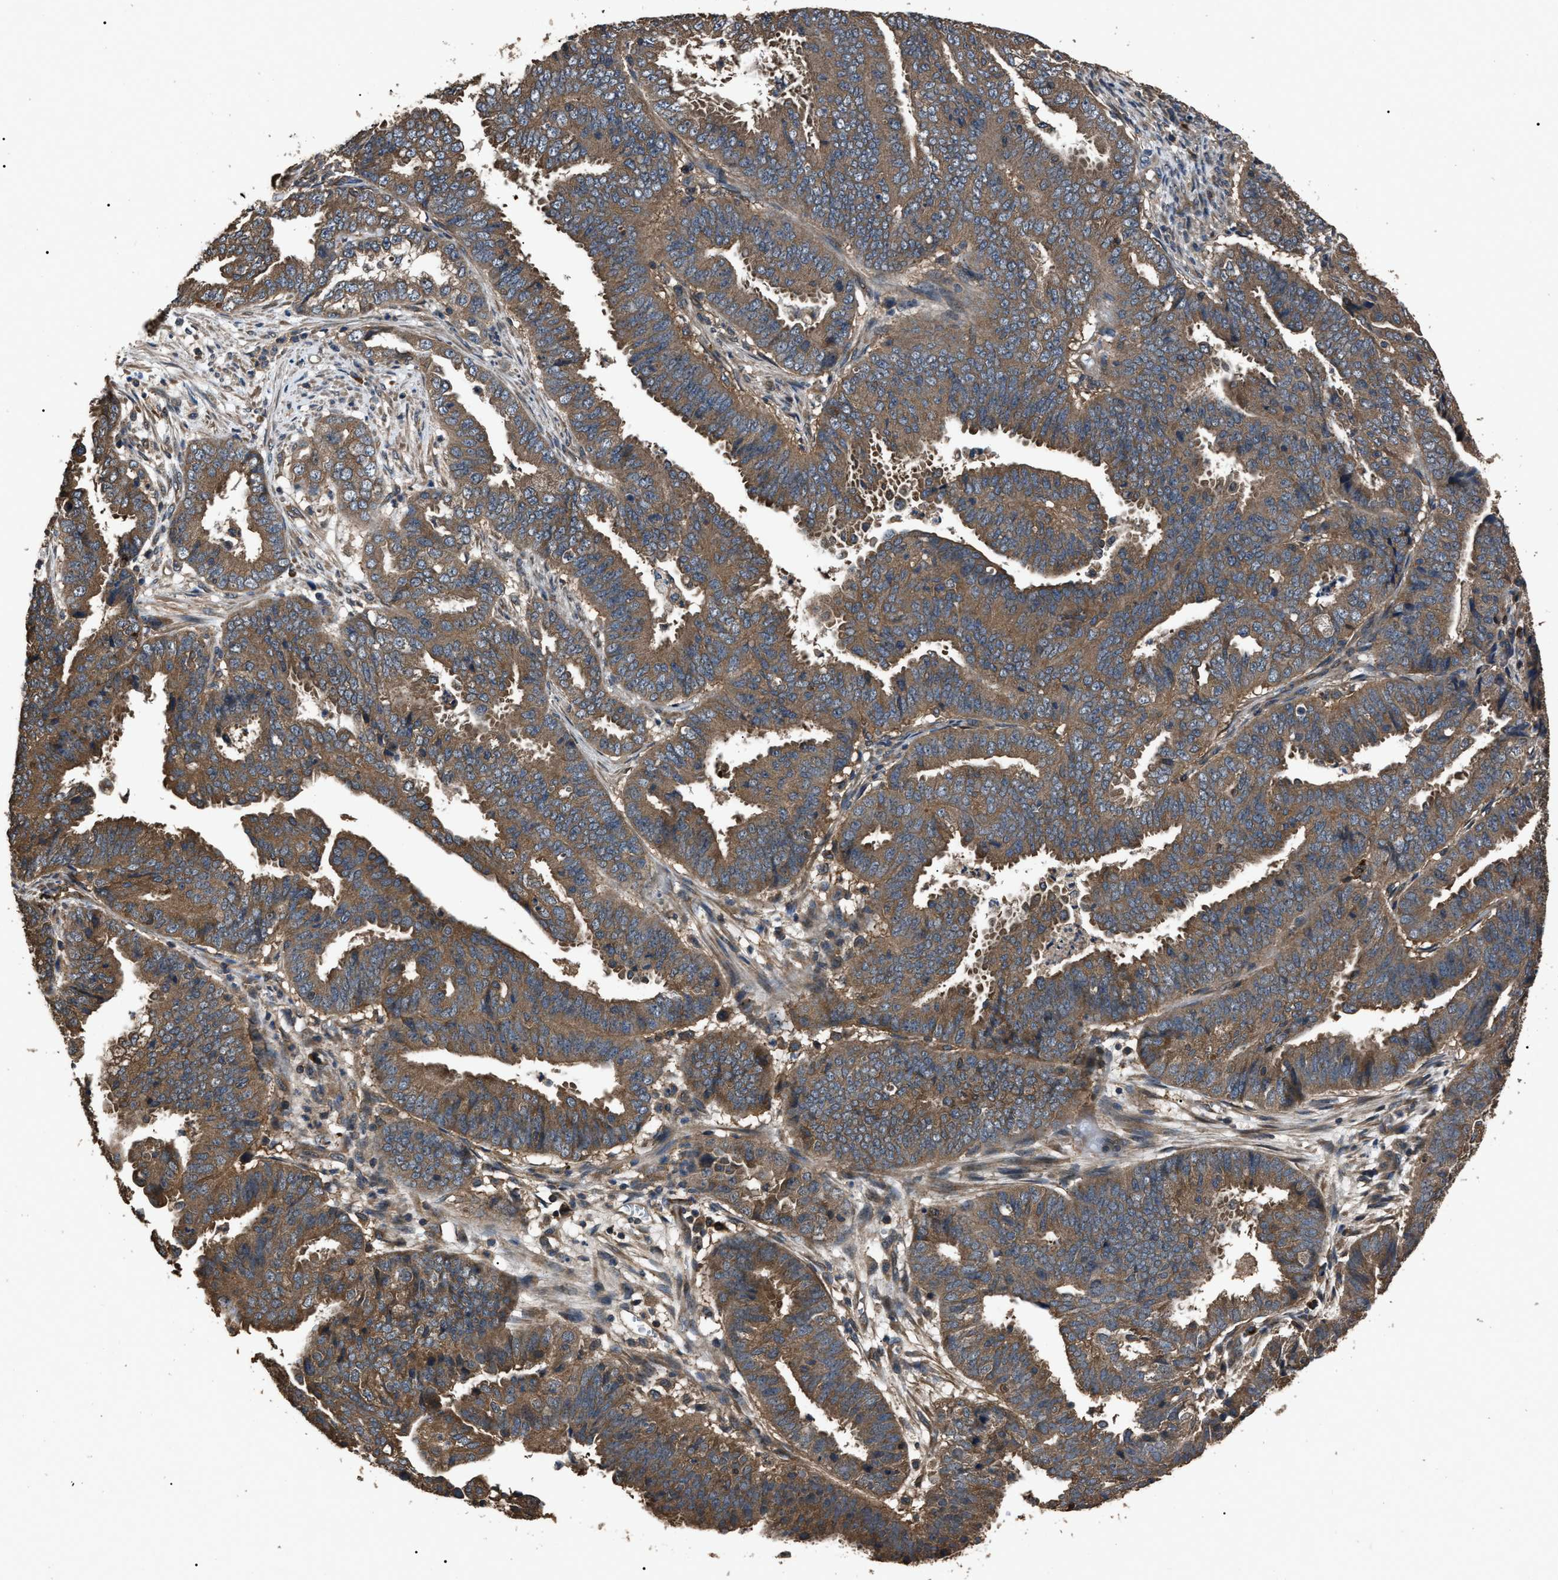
{"staining": {"intensity": "moderate", "quantity": ">75%", "location": "cytoplasmic/membranous"}, "tissue": "endometrial cancer", "cell_type": "Tumor cells", "image_type": "cancer", "snomed": [{"axis": "morphology", "description": "Adenocarcinoma, NOS"}, {"axis": "topography", "description": "Endometrium"}], "caption": "A brown stain labels moderate cytoplasmic/membranous staining of a protein in endometrial cancer tumor cells.", "gene": "RNF216", "patient": {"sex": "female", "age": 51}}